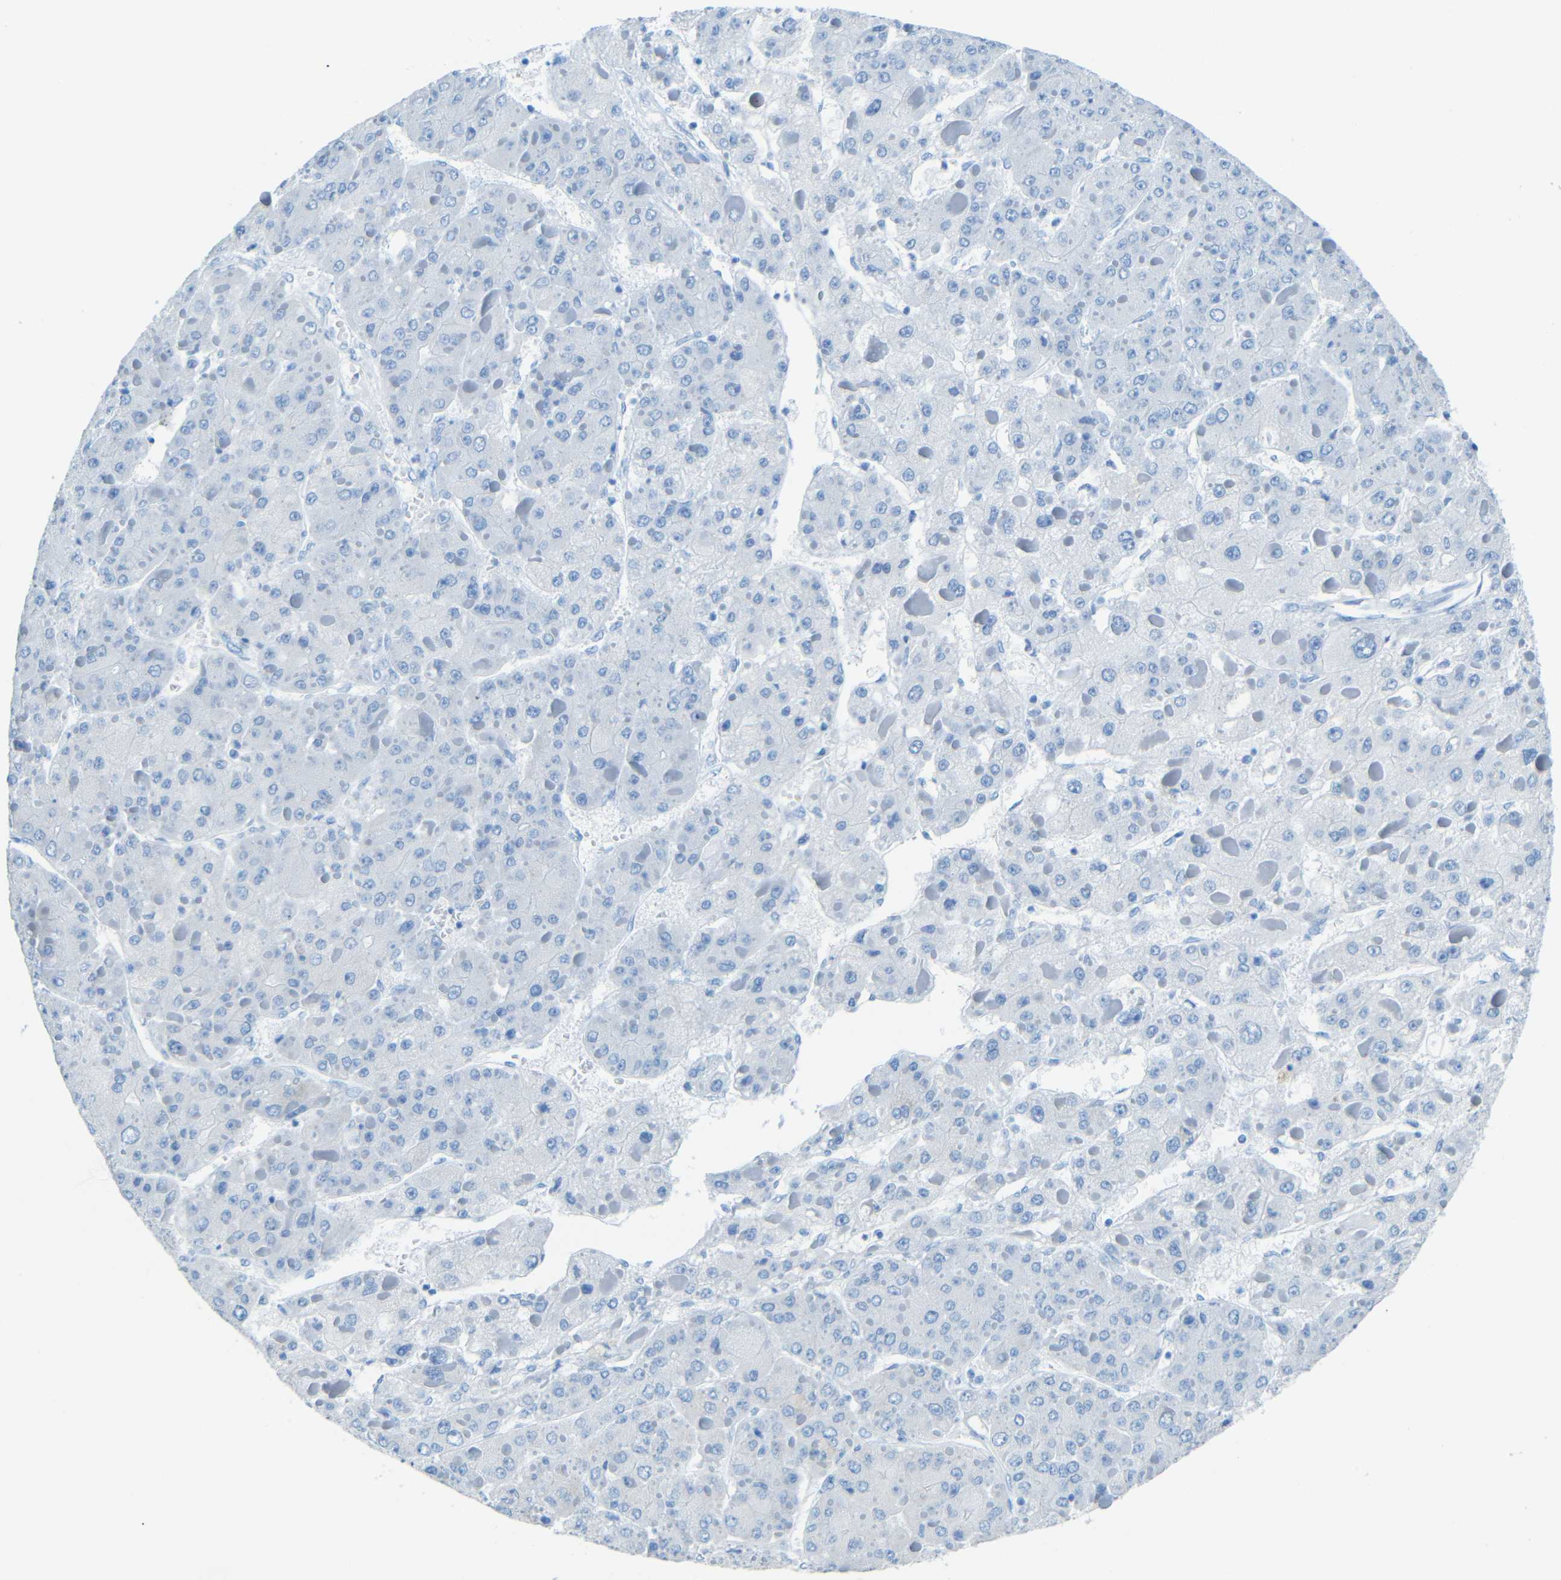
{"staining": {"intensity": "negative", "quantity": "none", "location": "none"}, "tissue": "liver cancer", "cell_type": "Tumor cells", "image_type": "cancer", "snomed": [{"axis": "morphology", "description": "Carcinoma, Hepatocellular, NOS"}, {"axis": "topography", "description": "Liver"}], "caption": "A high-resolution photomicrograph shows immunohistochemistry staining of liver cancer, which shows no significant positivity in tumor cells.", "gene": "TUBB4B", "patient": {"sex": "female", "age": 73}}